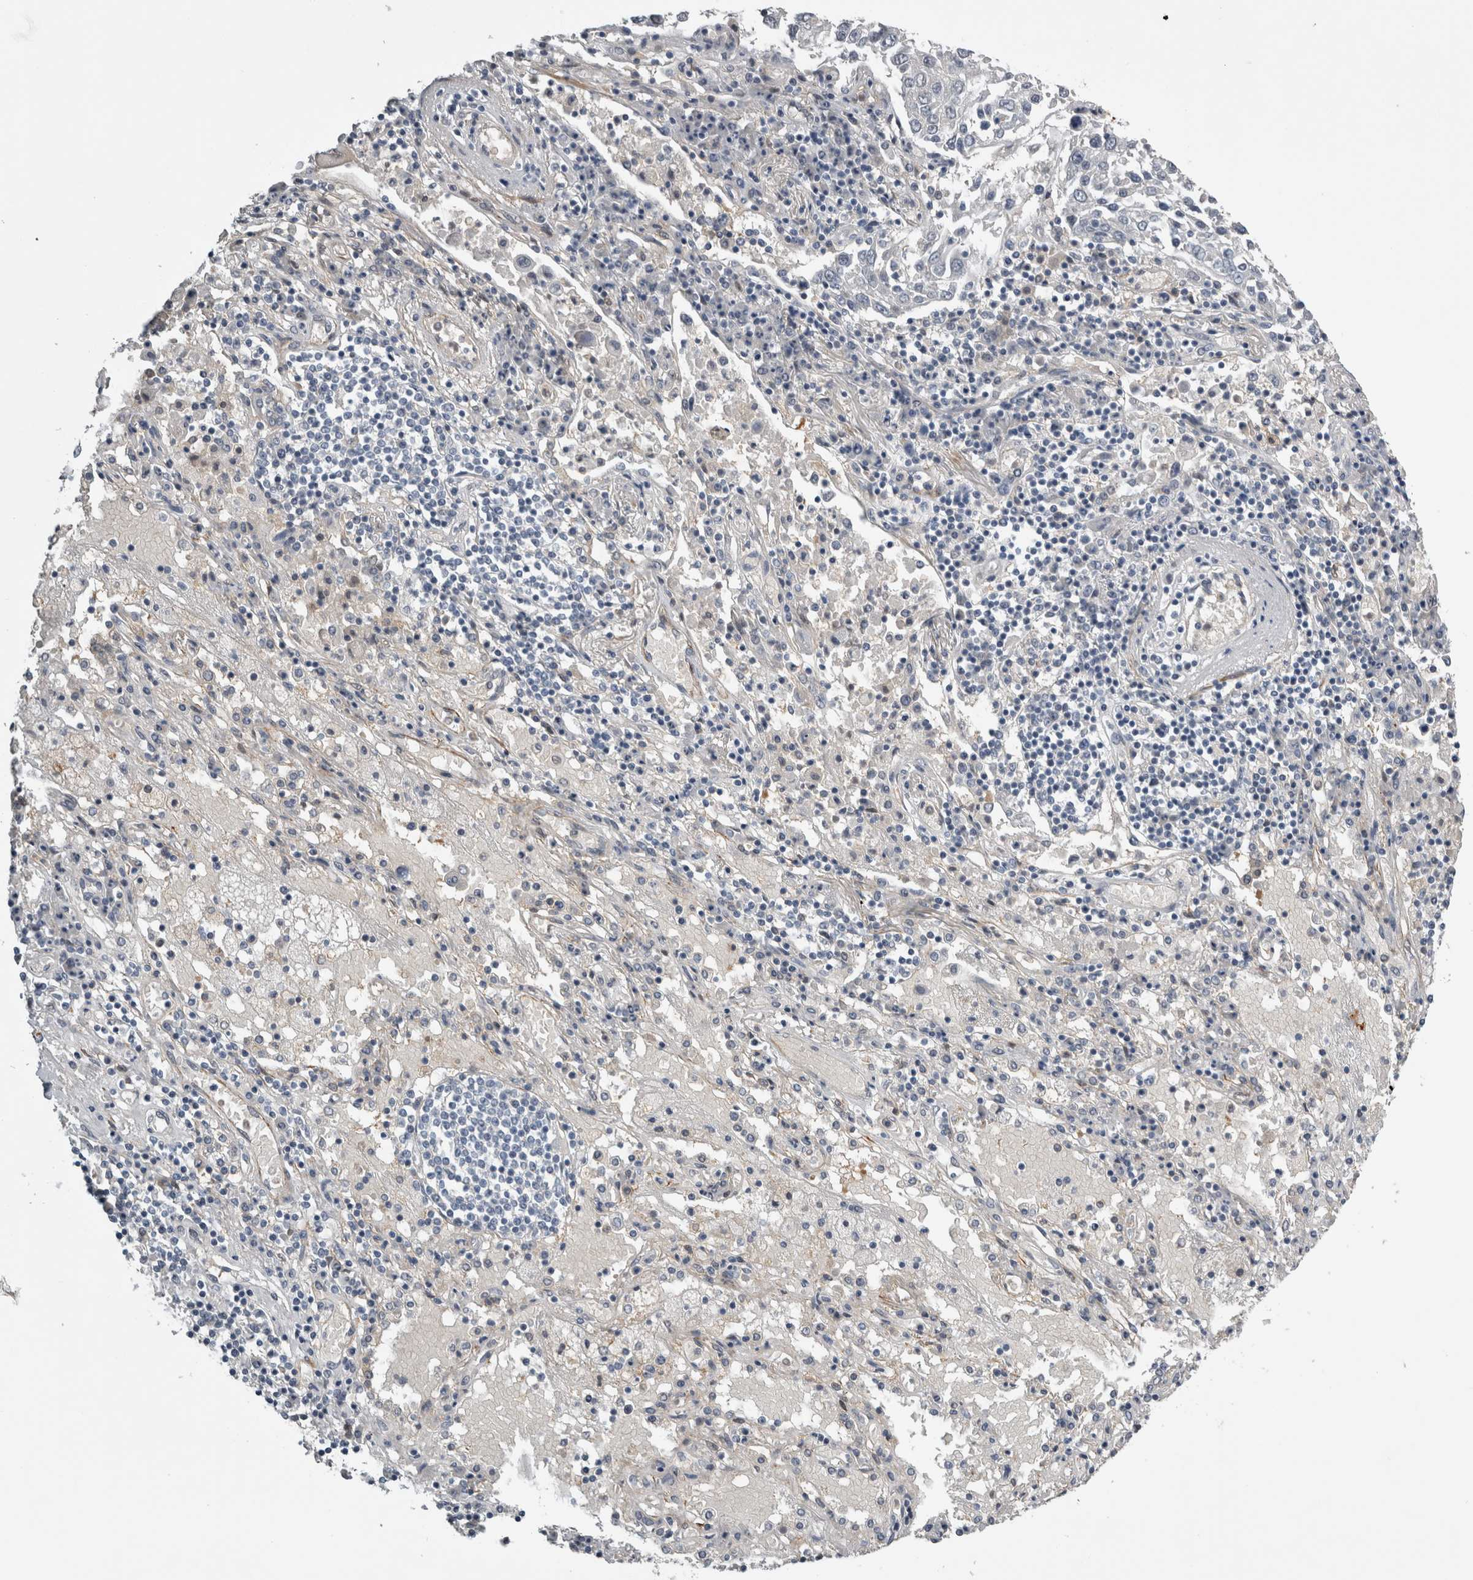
{"staining": {"intensity": "negative", "quantity": "none", "location": "none"}, "tissue": "lung cancer", "cell_type": "Tumor cells", "image_type": "cancer", "snomed": [{"axis": "morphology", "description": "Squamous cell carcinoma, NOS"}, {"axis": "topography", "description": "Lung"}], "caption": "This histopathology image is of lung cancer (squamous cell carcinoma) stained with immunohistochemistry (IHC) to label a protein in brown with the nuclei are counter-stained blue. There is no staining in tumor cells. (DAB (3,3'-diaminobenzidine) immunohistochemistry (IHC) visualized using brightfield microscopy, high magnification).", "gene": "NAPRT", "patient": {"sex": "male", "age": 65}}